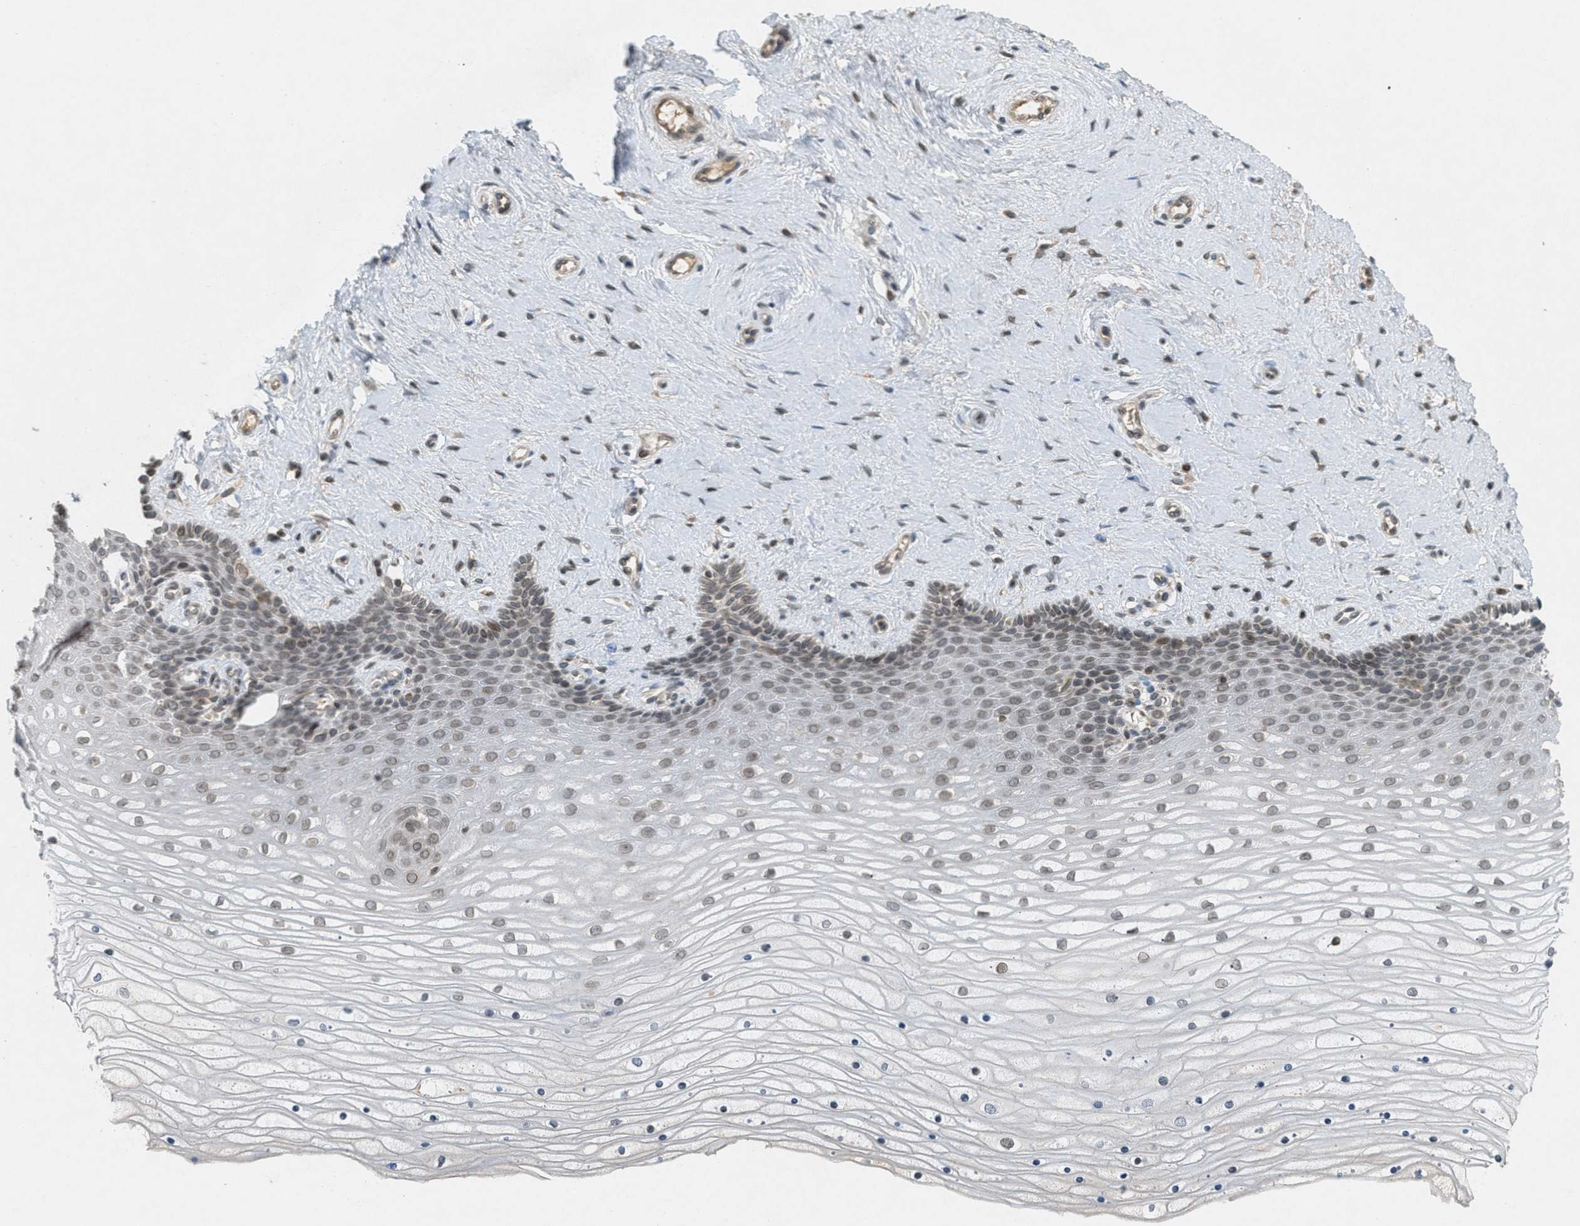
{"staining": {"intensity": "moderate", "quantity": "25%-75%", "location": "nuclear"}, "tissue": "cervix", "cell_type": "Squamous epithelial cells", "image_type": "normal", "snomed": [{"axis": "morphology", "description": "Normal tissue, NOS"}, {"axis": "topography", "description": "Cervix"}], "caption": "Protein expression analysis of benign human cervix reveals moderate nuclear staining in approximately 25%-75% of squamous epithelial cells. (Stains: DAB (3,3'-diaminobenzidine) in brown, nuclei in blue, Microscopy: brightfield microscopy at high magnification).", "gene": "ABHD6", "patient": {"sex": "female", "age": 39}}